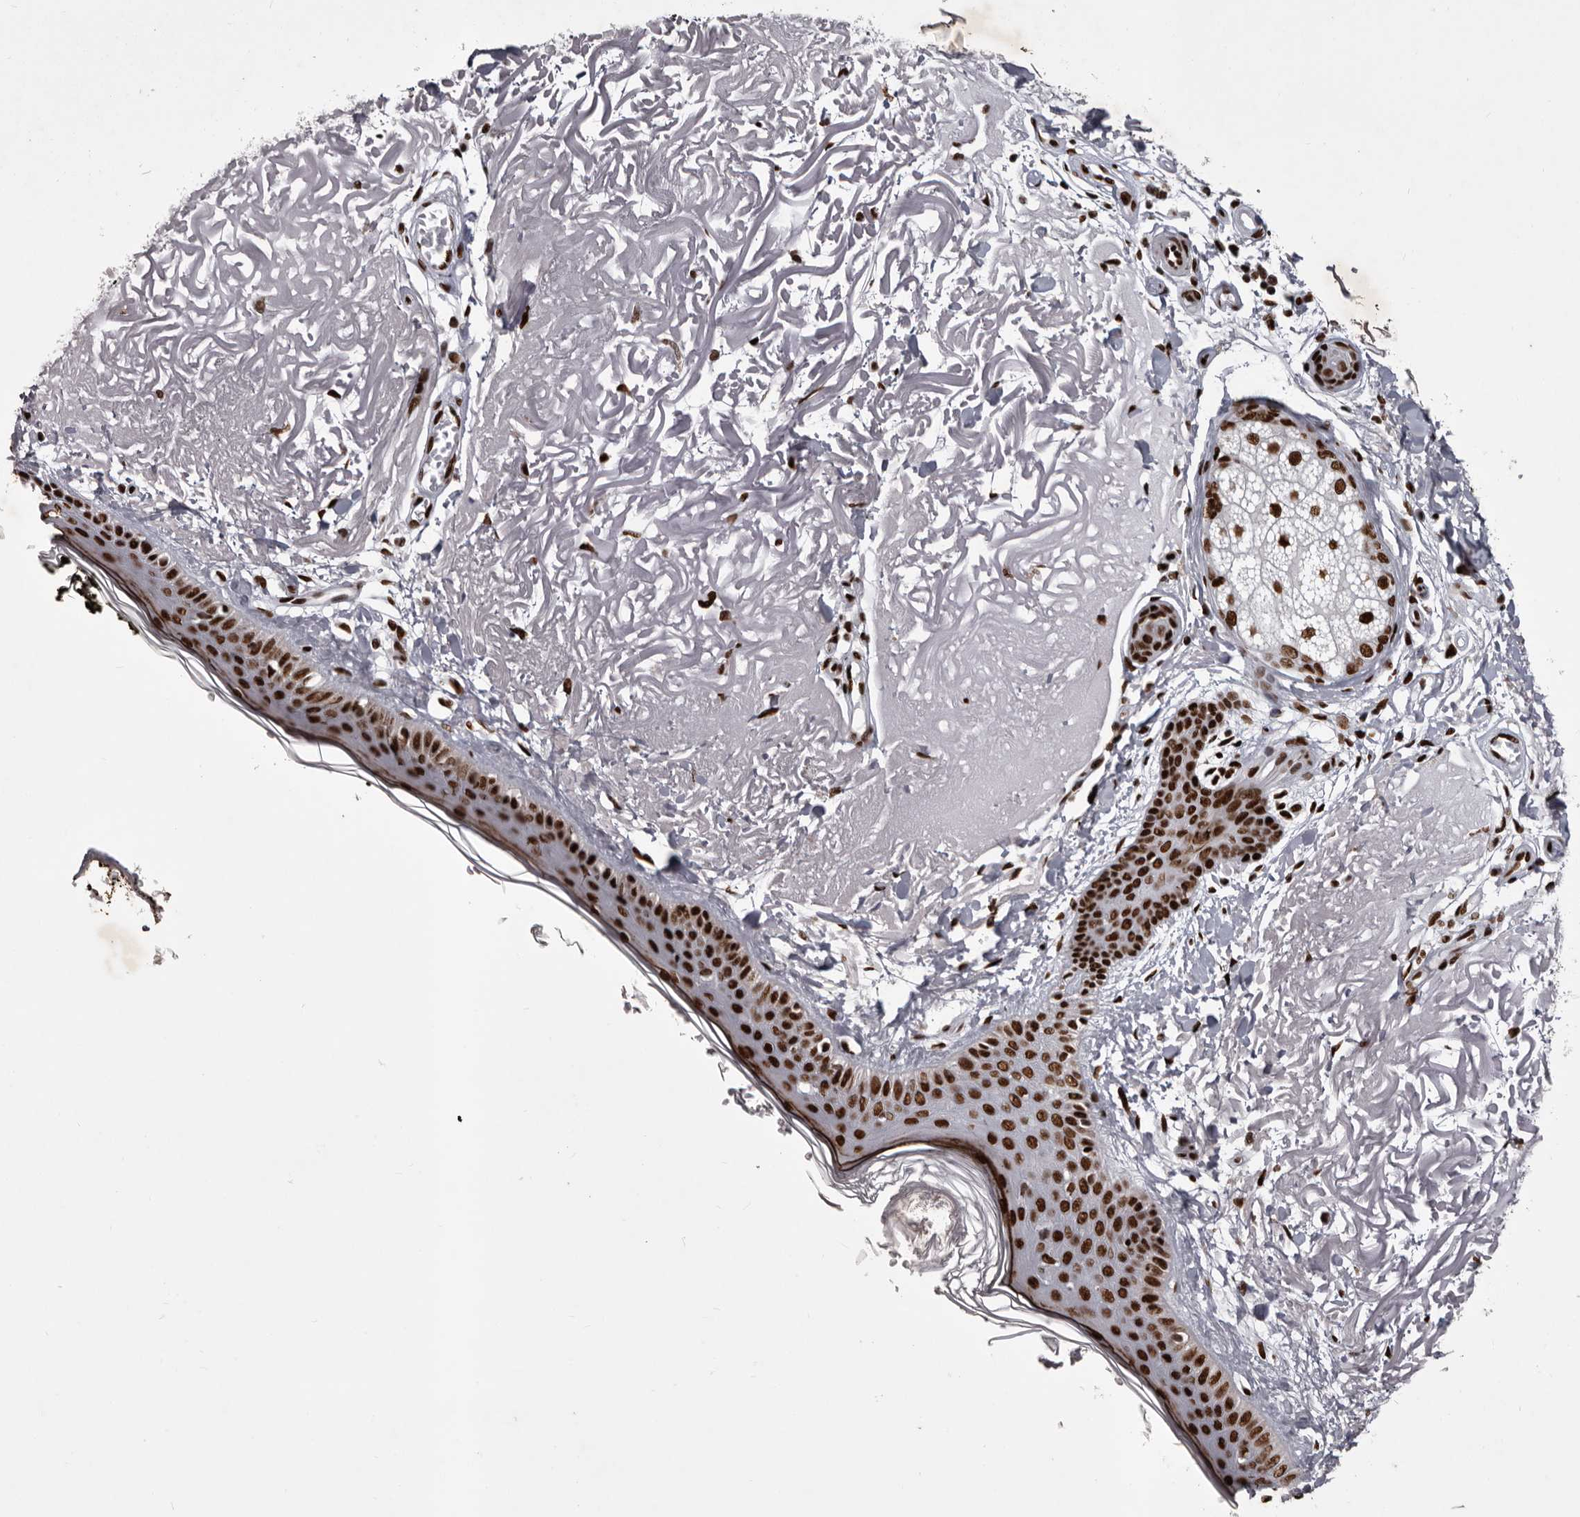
{"staining": {"intensity": "strong", "quantity": ">75%", "location": "nuclear"}, "tissue": "skin", "cell_type": "Fibroblasts", "image_type": "normal", "snomed": [{"axis": "morphology", "description": "Normal tissue, NOS"}, {"axis": "topography", "description": "Skin"}, {"axis": "topography", "description": "Skeletal muscle"}], "caption": "Normal skin was stained to show a protein in brown. There is high levels of strong nuclear positivity in about >75% of fibroblasts.", "gene": "NUMA1", "patient": {"sex": "male", "age": 83}}